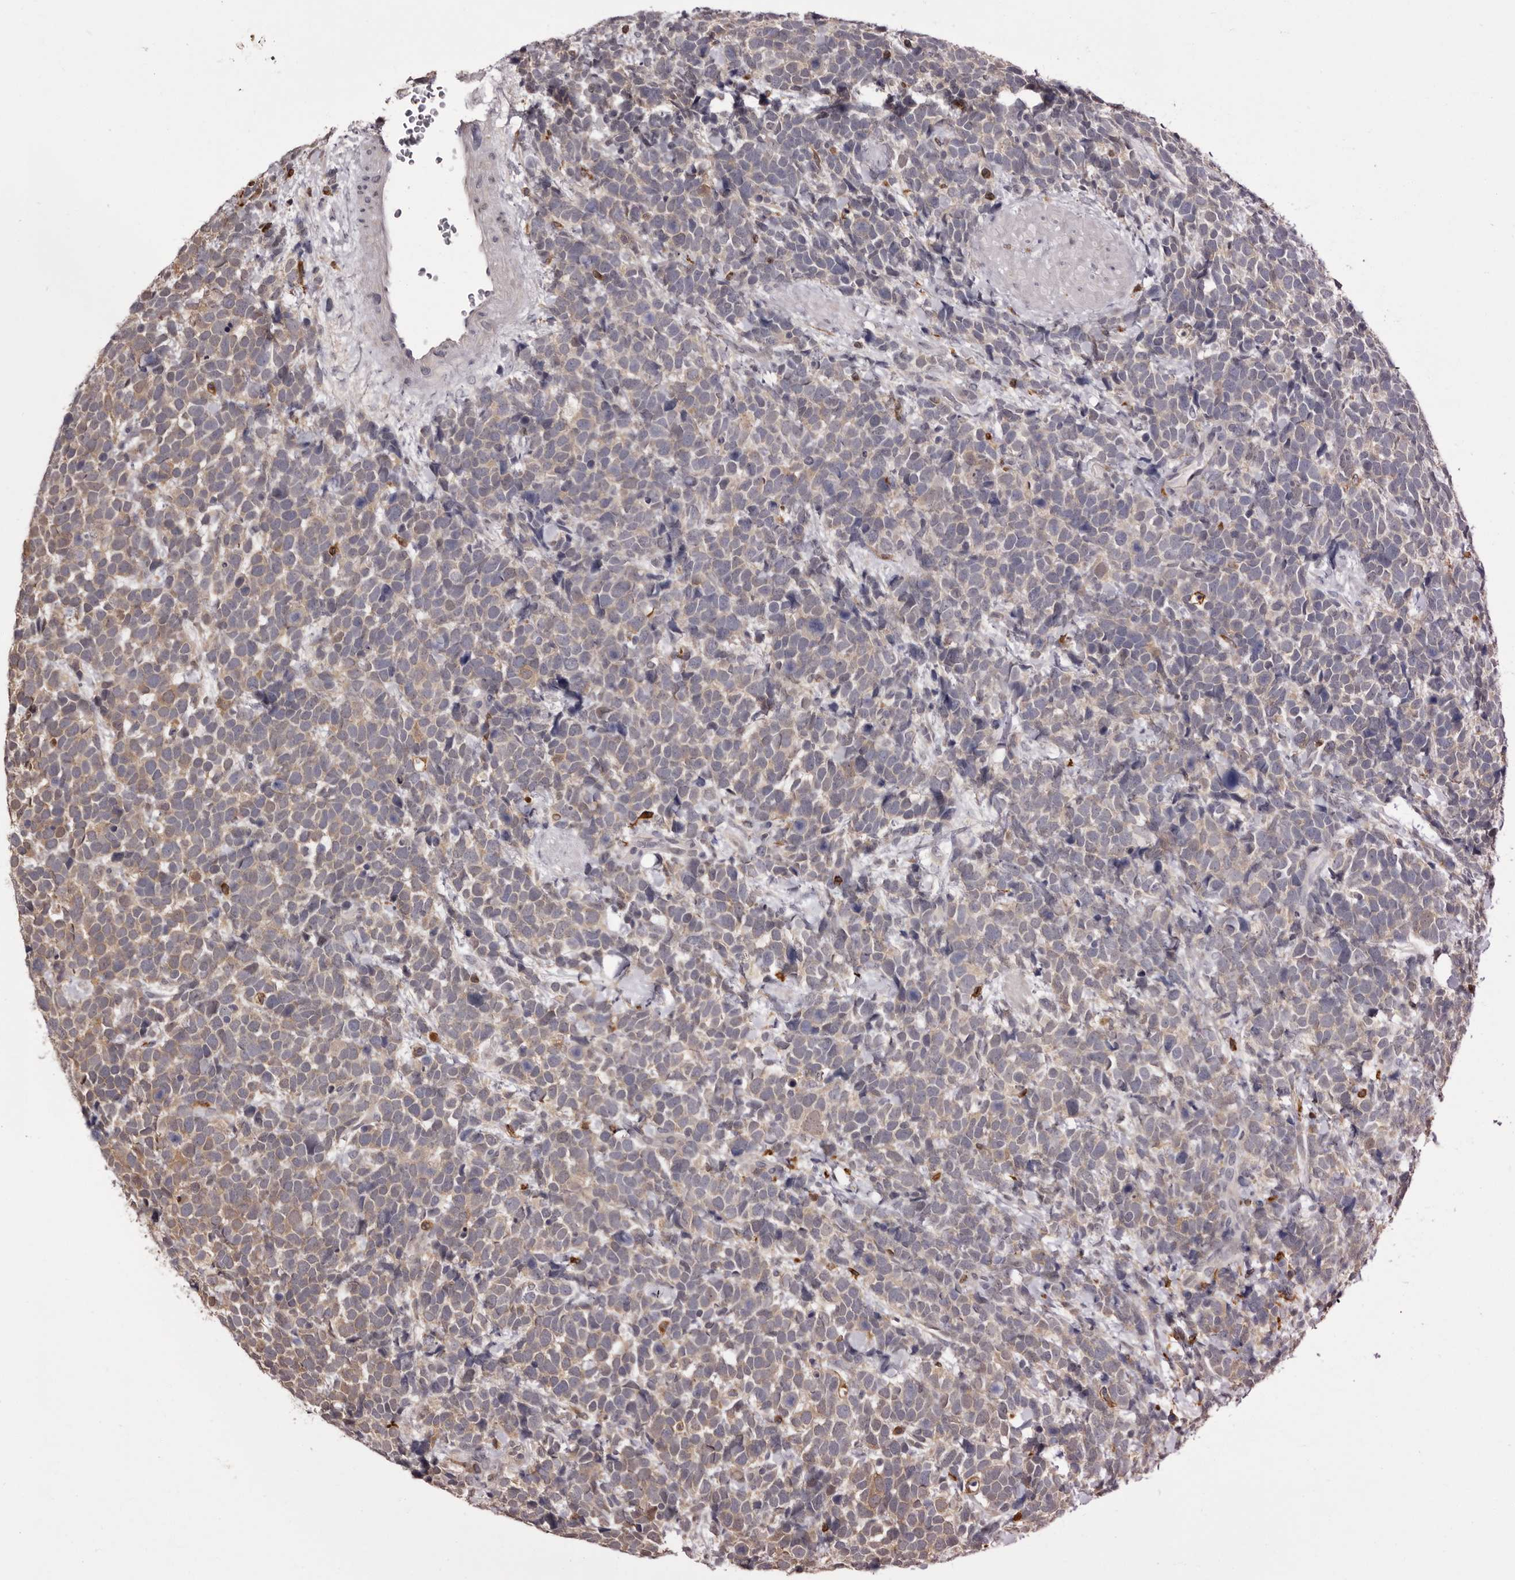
{"staining": {"intensity": "weak", "quantity": "25%-75%", "location": "cytoplasmic/membranous"}, "tissue": "urothelial cancer", "cell_type": "Tumor cells", "image_type": "cancer", "snomed": [{"axis": "morphology", "description": "Urothelial carcinoma, High grade"}, {"axis": "topography", "description": "Urinary bladder"}], "caption": "This histopathology image shows immunohistochemistry staining of human urothelial cancer, with low weak cytoplasmic/membranous staining in about 25%-75% of tumor cells.", "gene": "TNNI1", "patient": {"sex": "female", "age": 82}}